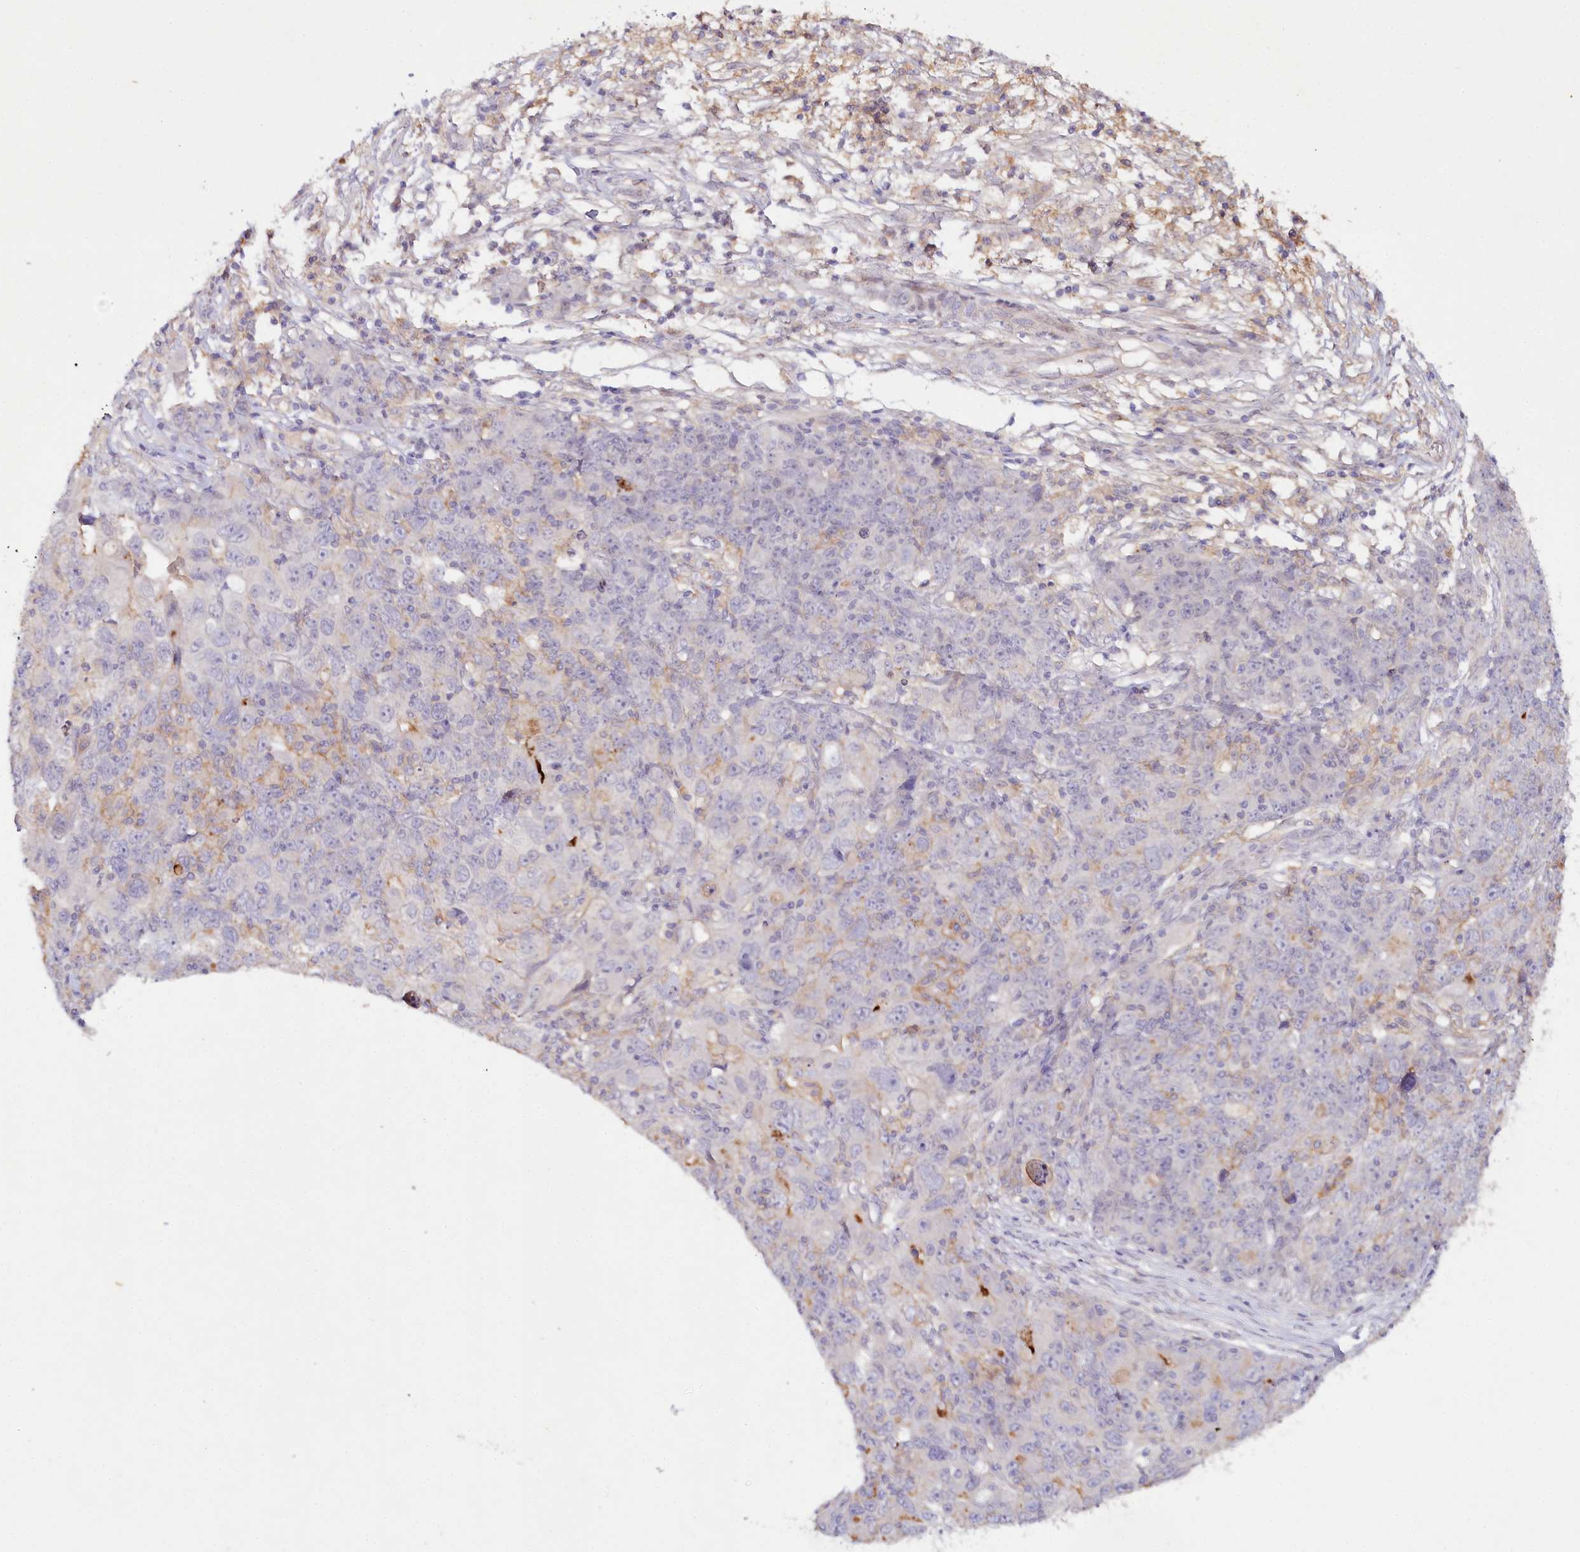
{"staining": {"intensity": "negative", "quantity": "none", "location": "none"}, "tissue": "ovarian cancer", "cell_type": "Tumor cells", "image_type": "cancer", "snomed": [{"axis": "morphology", "description": "Carcinoma, endometroid"}, {"axis": "topography", "description": "Ovary"}], "caption": "Immunohistochemical staining of ovarian cancer exhibits no significant staining in tumor cells. (Stains: DAB immunohistochemistry (IHC) with hematoxylin counter stain, Microscopy: brightfield microscopy at high magnification).", "gene": "ALDH3B1", "patient": {"sex": "female", "age": 42}}